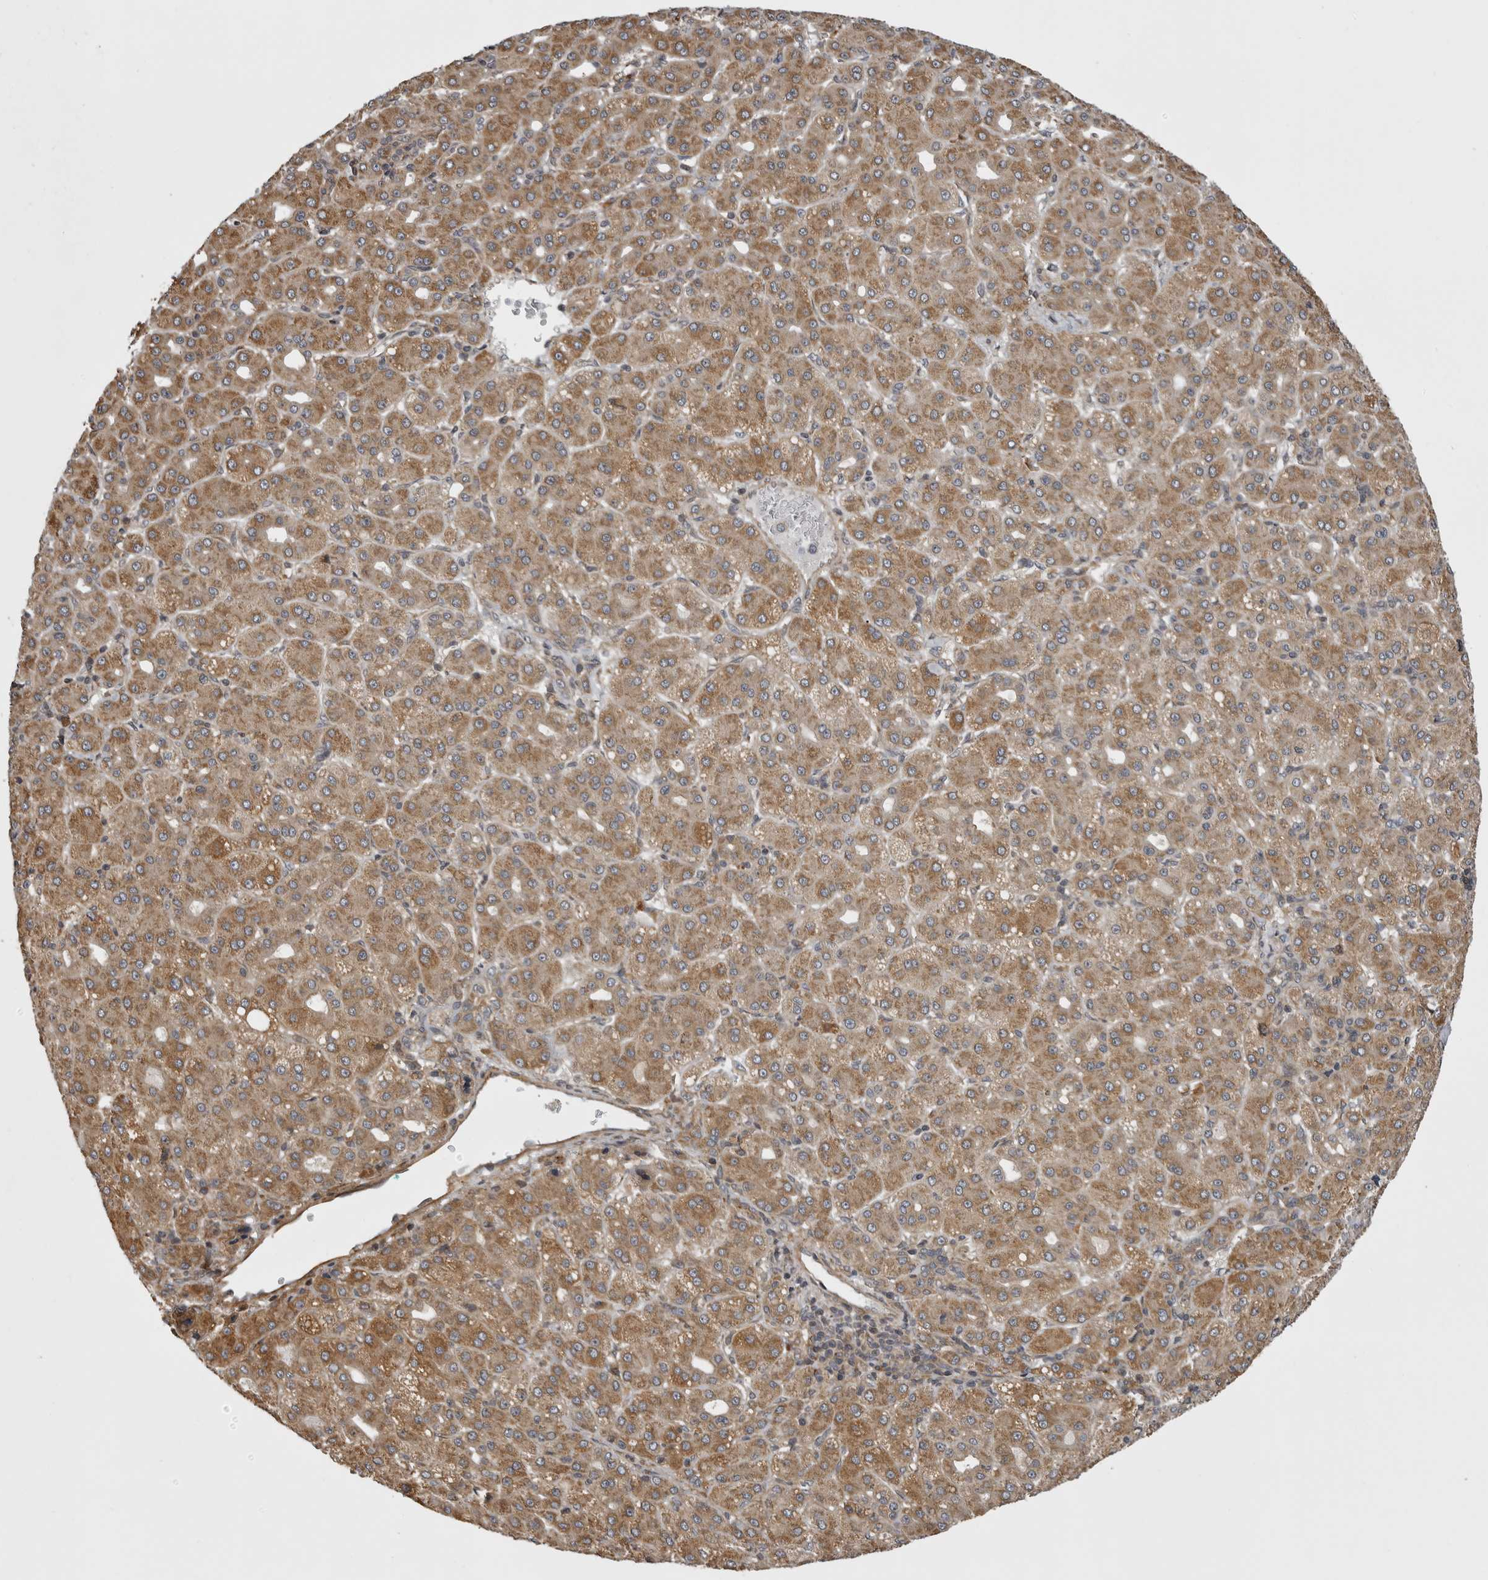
{"staining": {"intensity": "moderate", "quantity": ">75%", "location": "cytoplasmic/membranous"}, "tissue": "liver cancer", "cell_type": "Tumor cells", "image_type": "cancer", "snomed": [{"axis": "morphology", "description": "Carcinoma, Hepatocellular, NOS"}, {"axis": "topography", "description": "Liver"}], "caption": "Protein expression analysis of human liver cancer (hepatocellular carcinoma) reveals moderate cytoplasmic/membranous expression in about >75% of tumor cells.", "gene": "ZNRF1", "patient": {"sex": "male", "age": 65}}